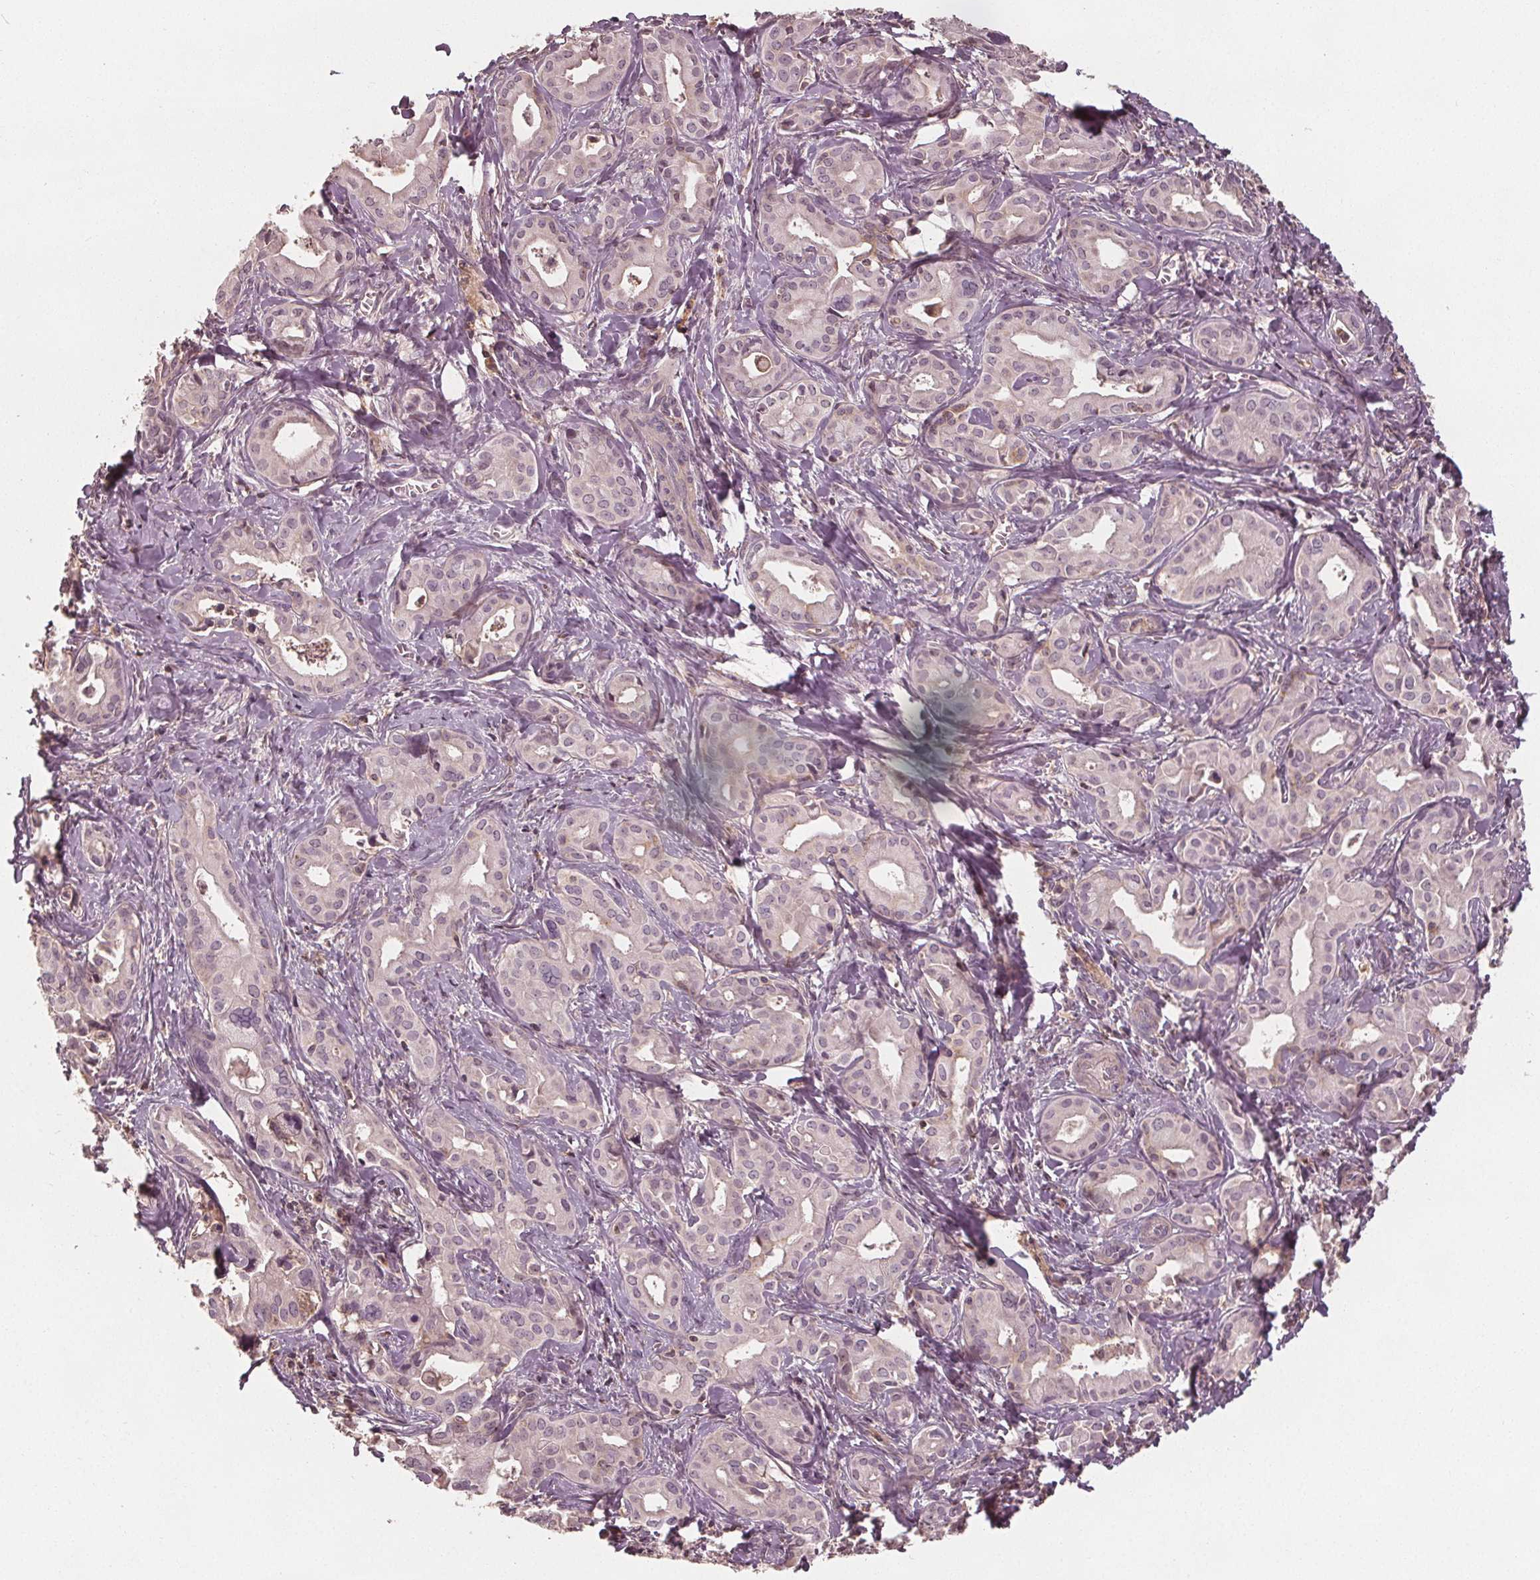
{"staining": {"intensity": "negative", "quantity": "none", "location": "none"}, "tissue": "liver cancer", "cell_type": "Tumor cells", "image_type": "cancer", "snomed": [{"axis": "morphology", "description": "Cholangiocarcinoma"}, {"axis": "topography", "description": "Liver"}], "caption": "The image shows no staining of tumor cells in cholangiocarcinoma (liver).", "gene": "GNB2", "patient": {"sex": "female", "age": 65}}